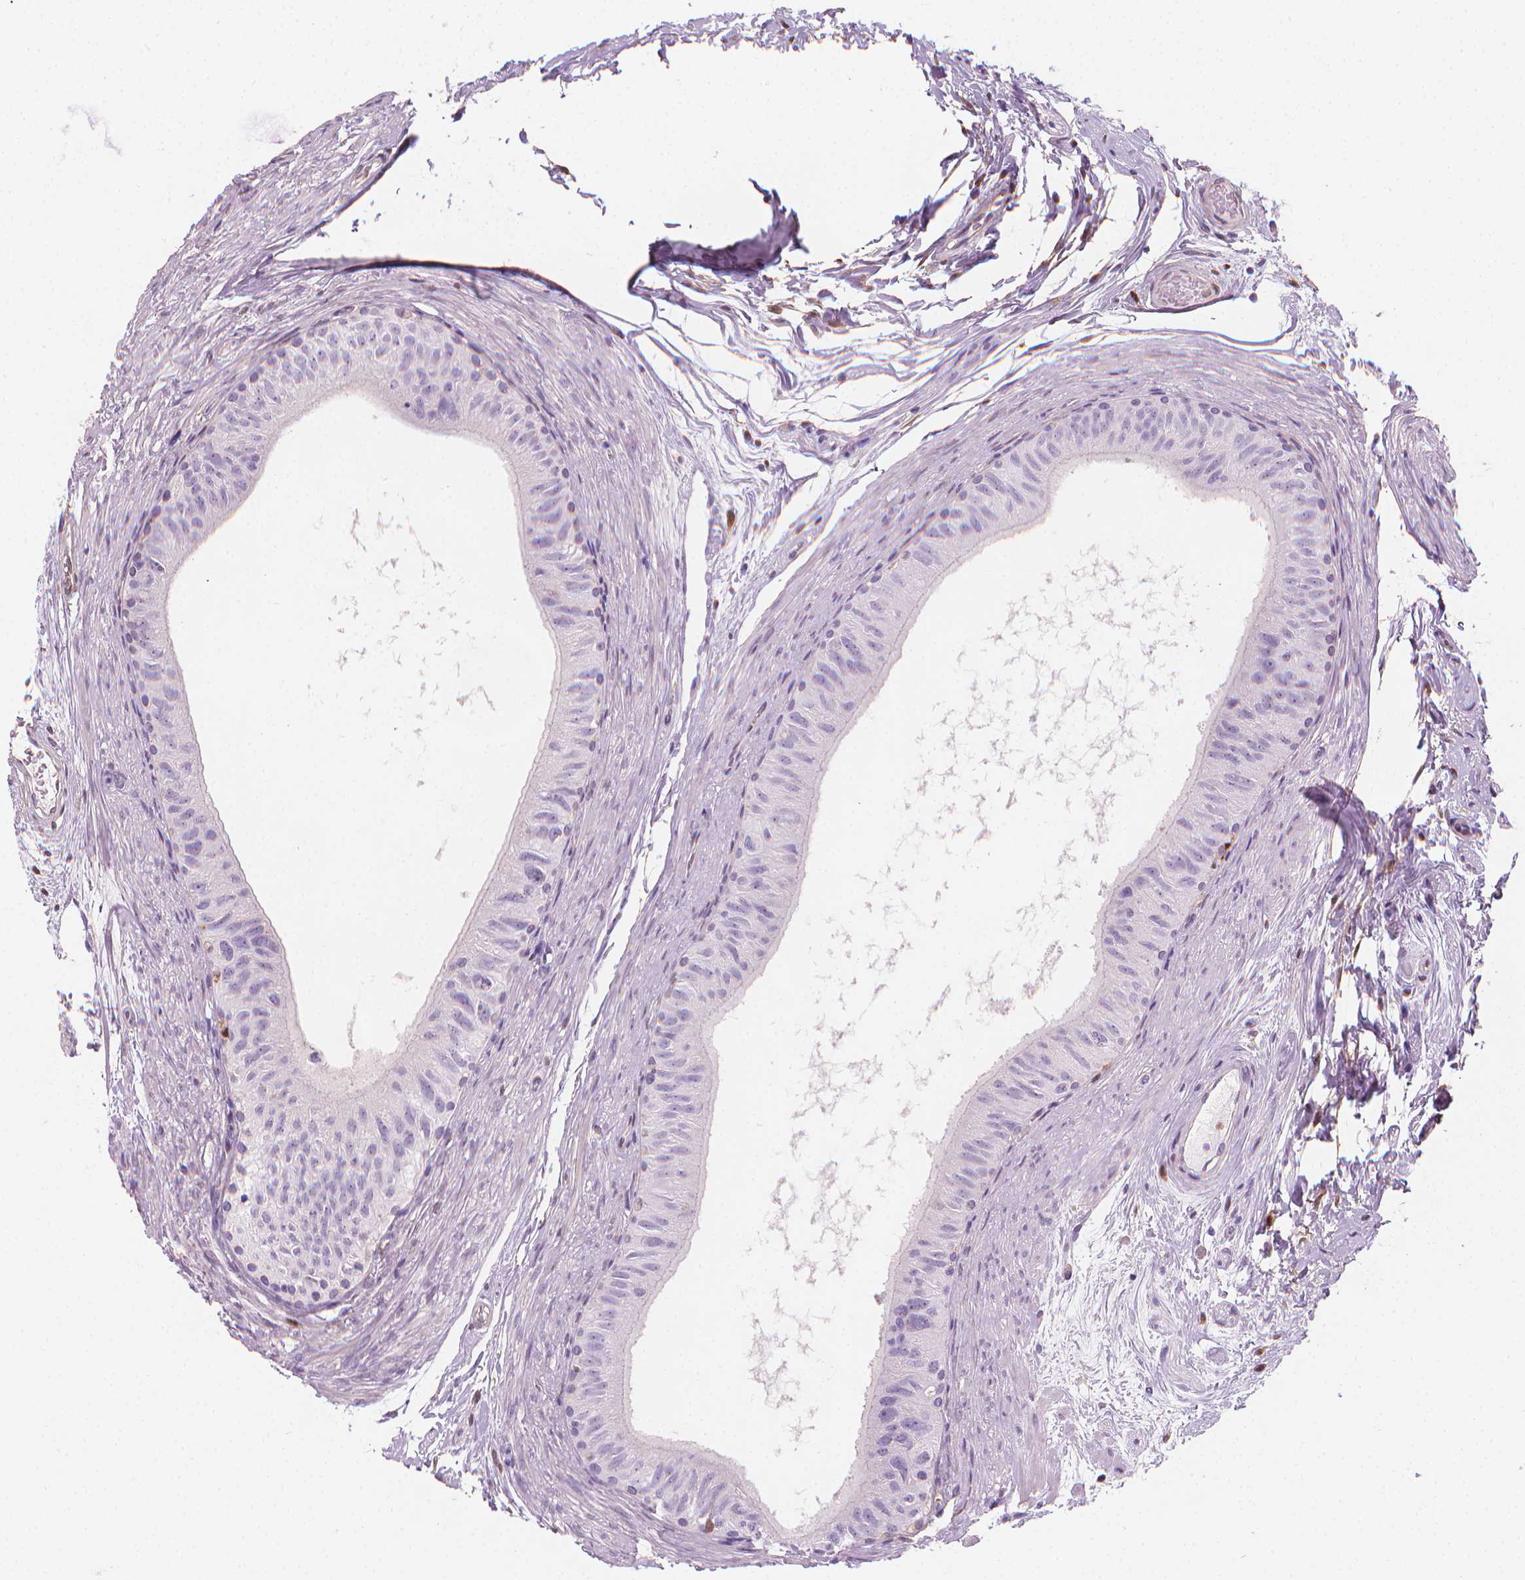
{"staining": {"intensity": "negative", "quantity": "none", "location": "none"}, "tissue": "epididymis", "cell_type": "Glandular cells", "image_type": "normal", "snomed": [{"axis": "morphology", "description": "Normal tissue, NOS"}, {"axis": "topography", "description": "Epididymis"}], "caption": "DAB (3,3'-diaminobenzidine) immunohistochemical staining of benign human epididymis displays no significant positivity in glandular cells. The staining was performed using DAB to visualize the protein expression in brown, while the nuclei were stained in blue with hematoxylin (Magnification: 20x).", "gene": "TNFAIP2", "patient": {"sex": "male", "age": 36}}